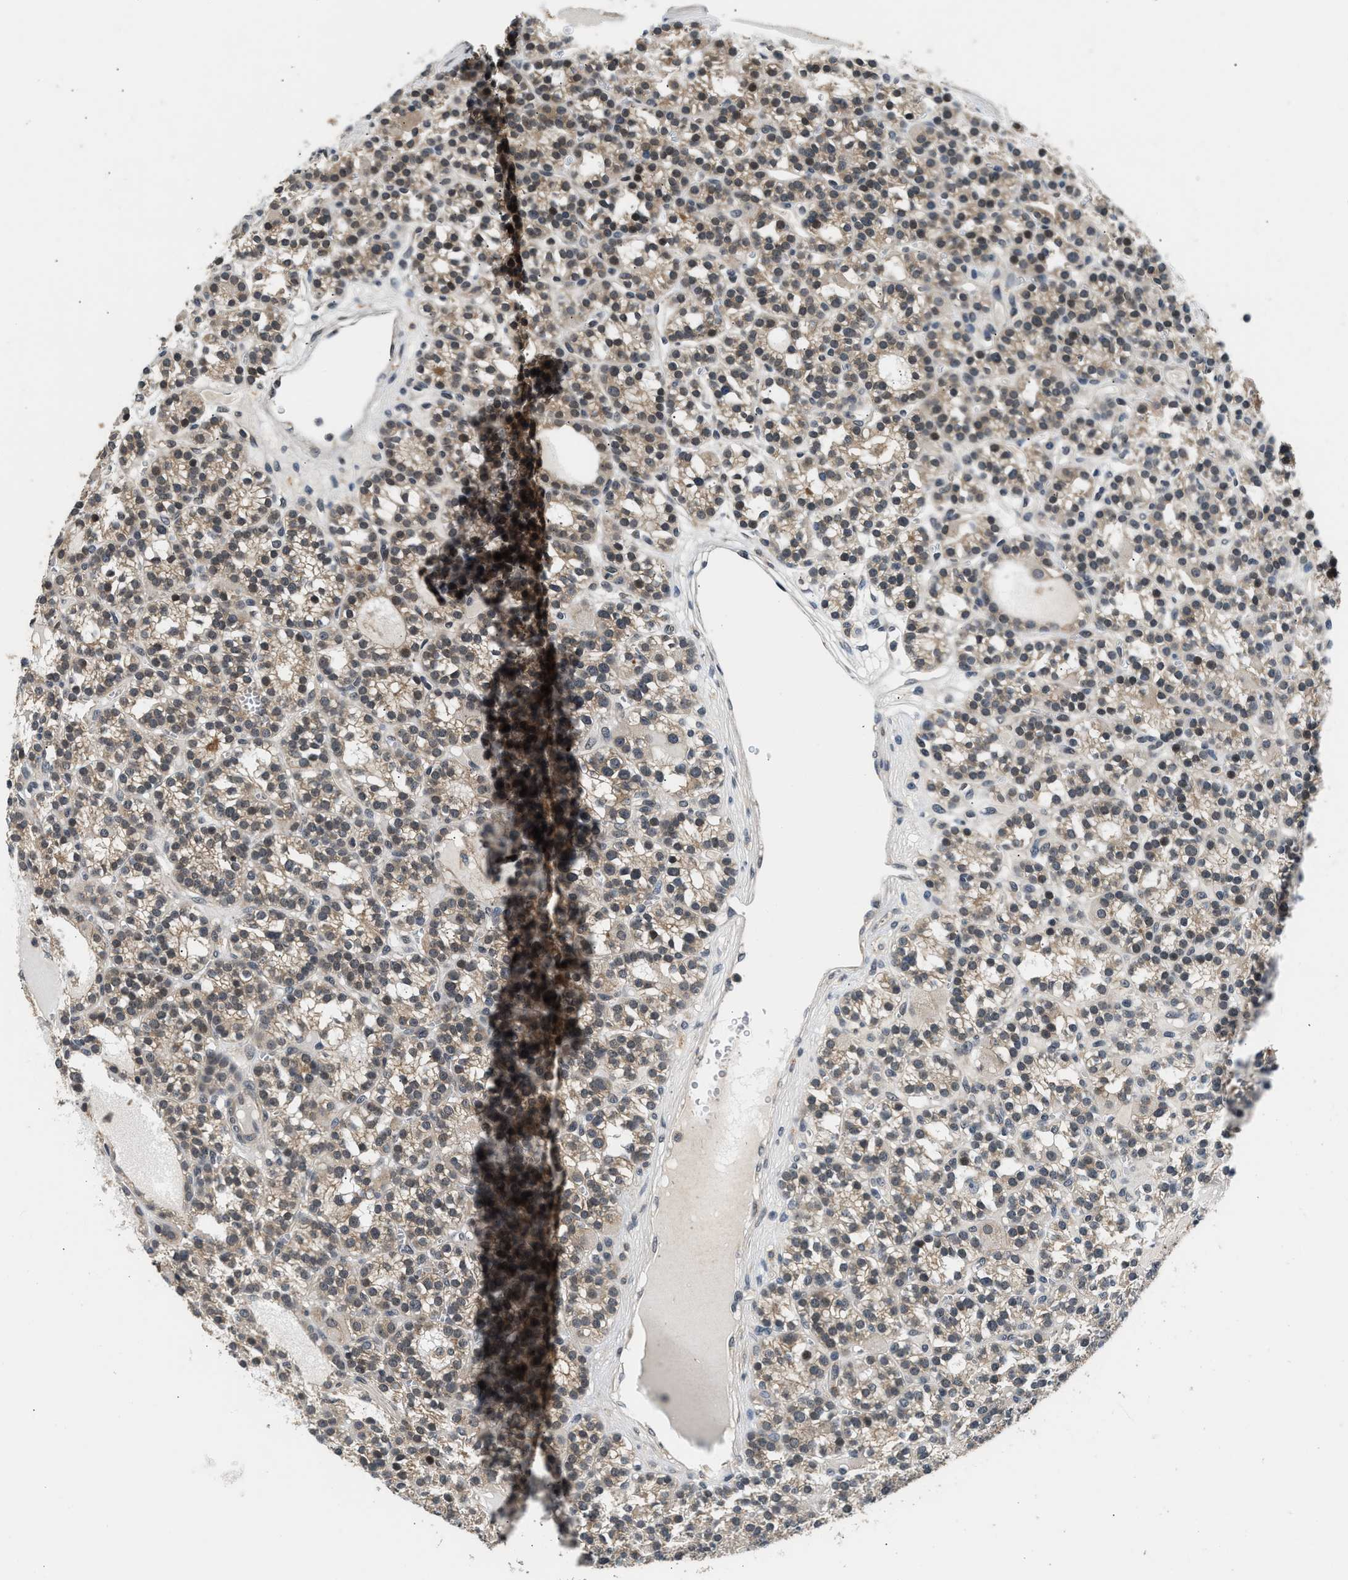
{"staining": {"intensity": "moderate", "quantity": ">75%", "location": "nuclear"}, "tissue": "parathyroid gland", "cell_type": "Glandular cells", "image_type": "normal", "snomed": [{"axis": "morphology", "description": "Normal tissue, NOS"}, {"axis": "morphology", "description": "Adenoma, NOS"}, {"axis": "topography", "description": "Parathyroid gland"}], "caption": "Glandular cells reveal medium levels of moderate nuclear expression in approximately >75% of cells in benign parathyroid gland.", "gene": "MTMR1", "patient": {"sex": "female", "age": 58}}